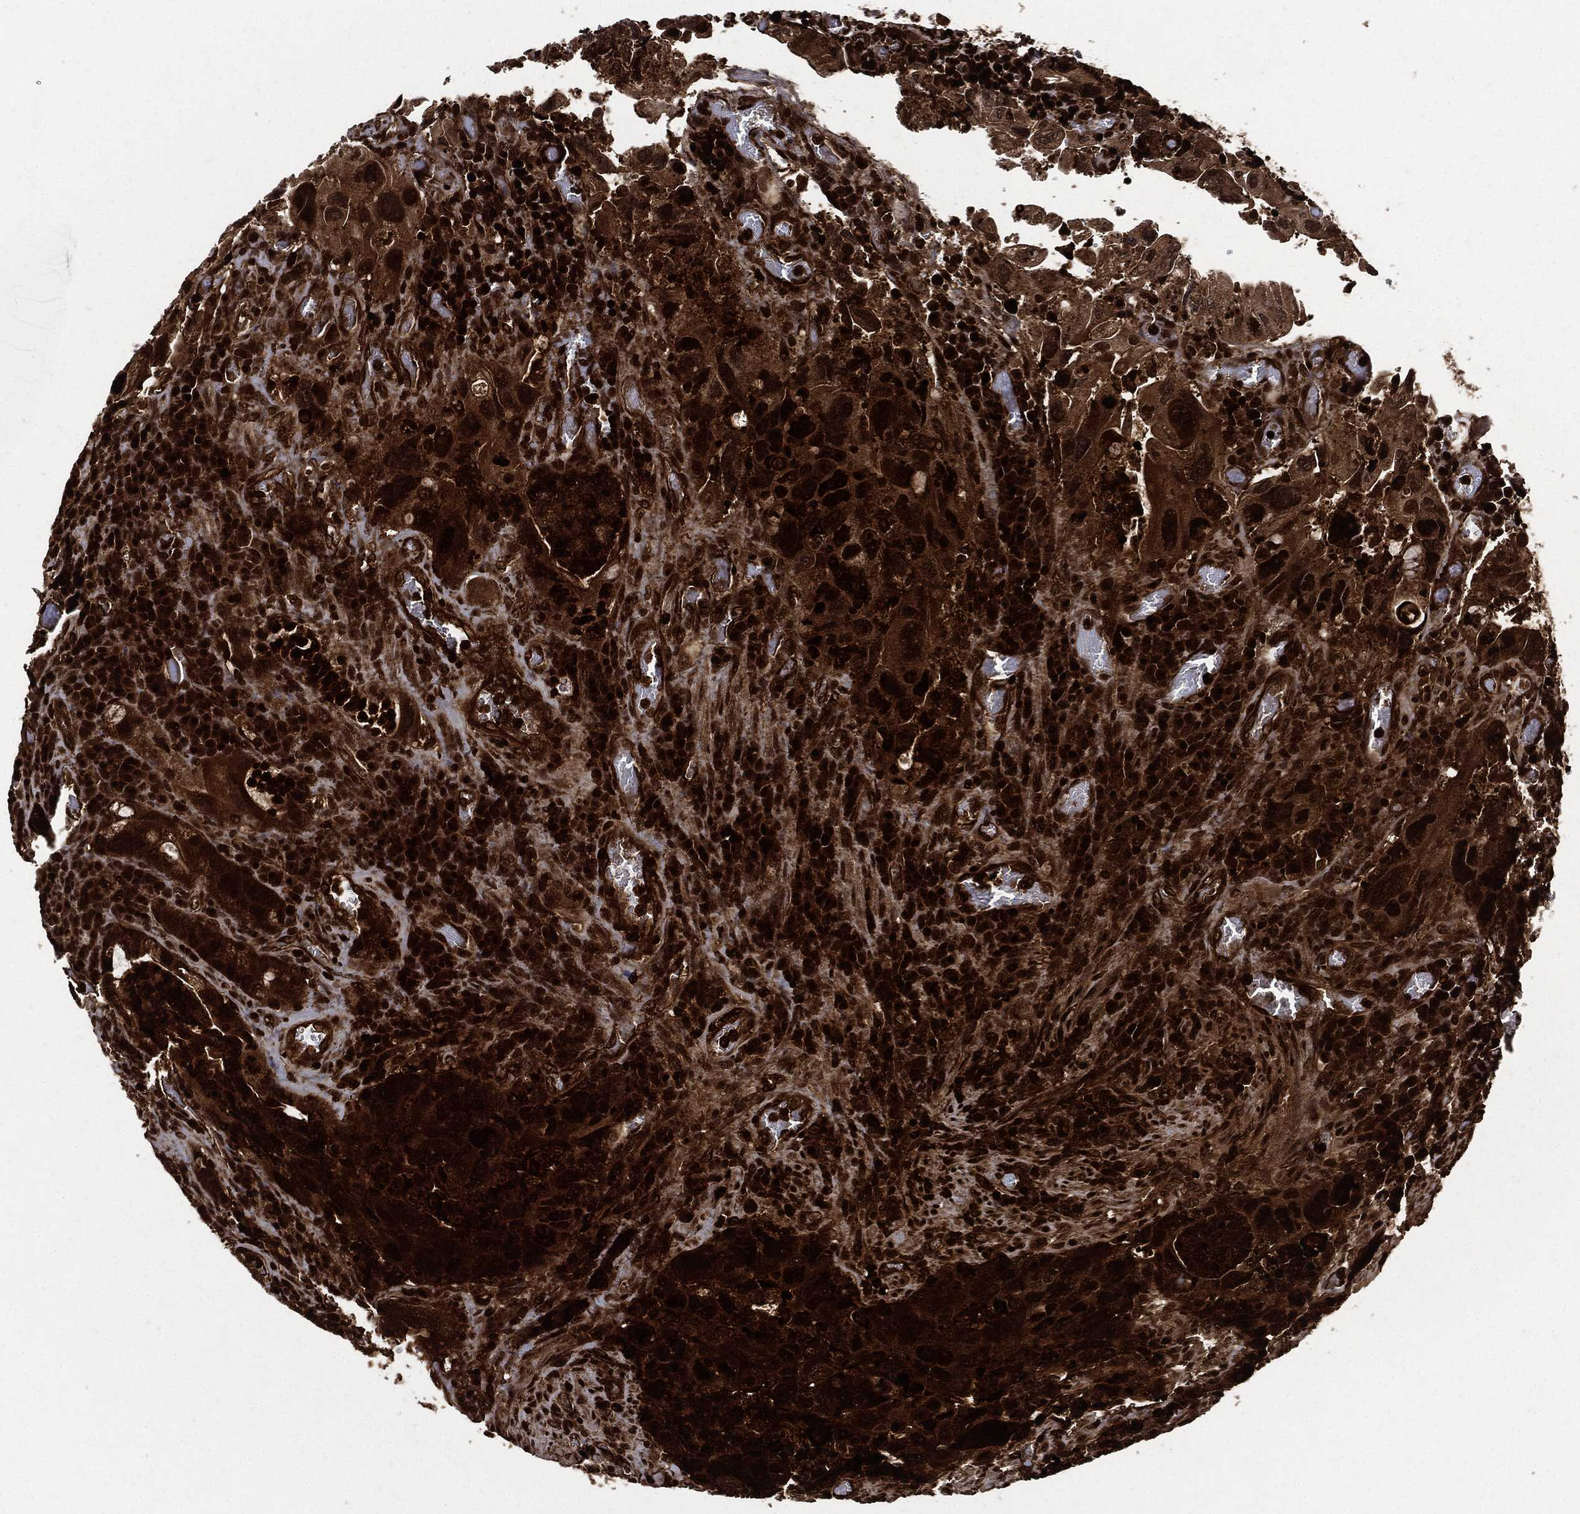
{"staining": {"intensity": "strong", "quantity": ">75%", "location": "cytoplasmic/membranous"}, "tissue": "colorectal cancer", "cell_type": "Tumor cells", "image_type": "cancer", "snomed": [{"axis": "morphology", "description": "Adenocarcinoma, NOS"}, {"axis": "topography", "description": "Rectum"}], "caption": "Immunohistochemical staining of human colorectal adenocarcinoma reveals high levels of strong cytoplasmic/membranous protein expression in about >75% of tumor cells.", "gene": "YWHAB", "patient": {"sex": "male", "age": 62}}